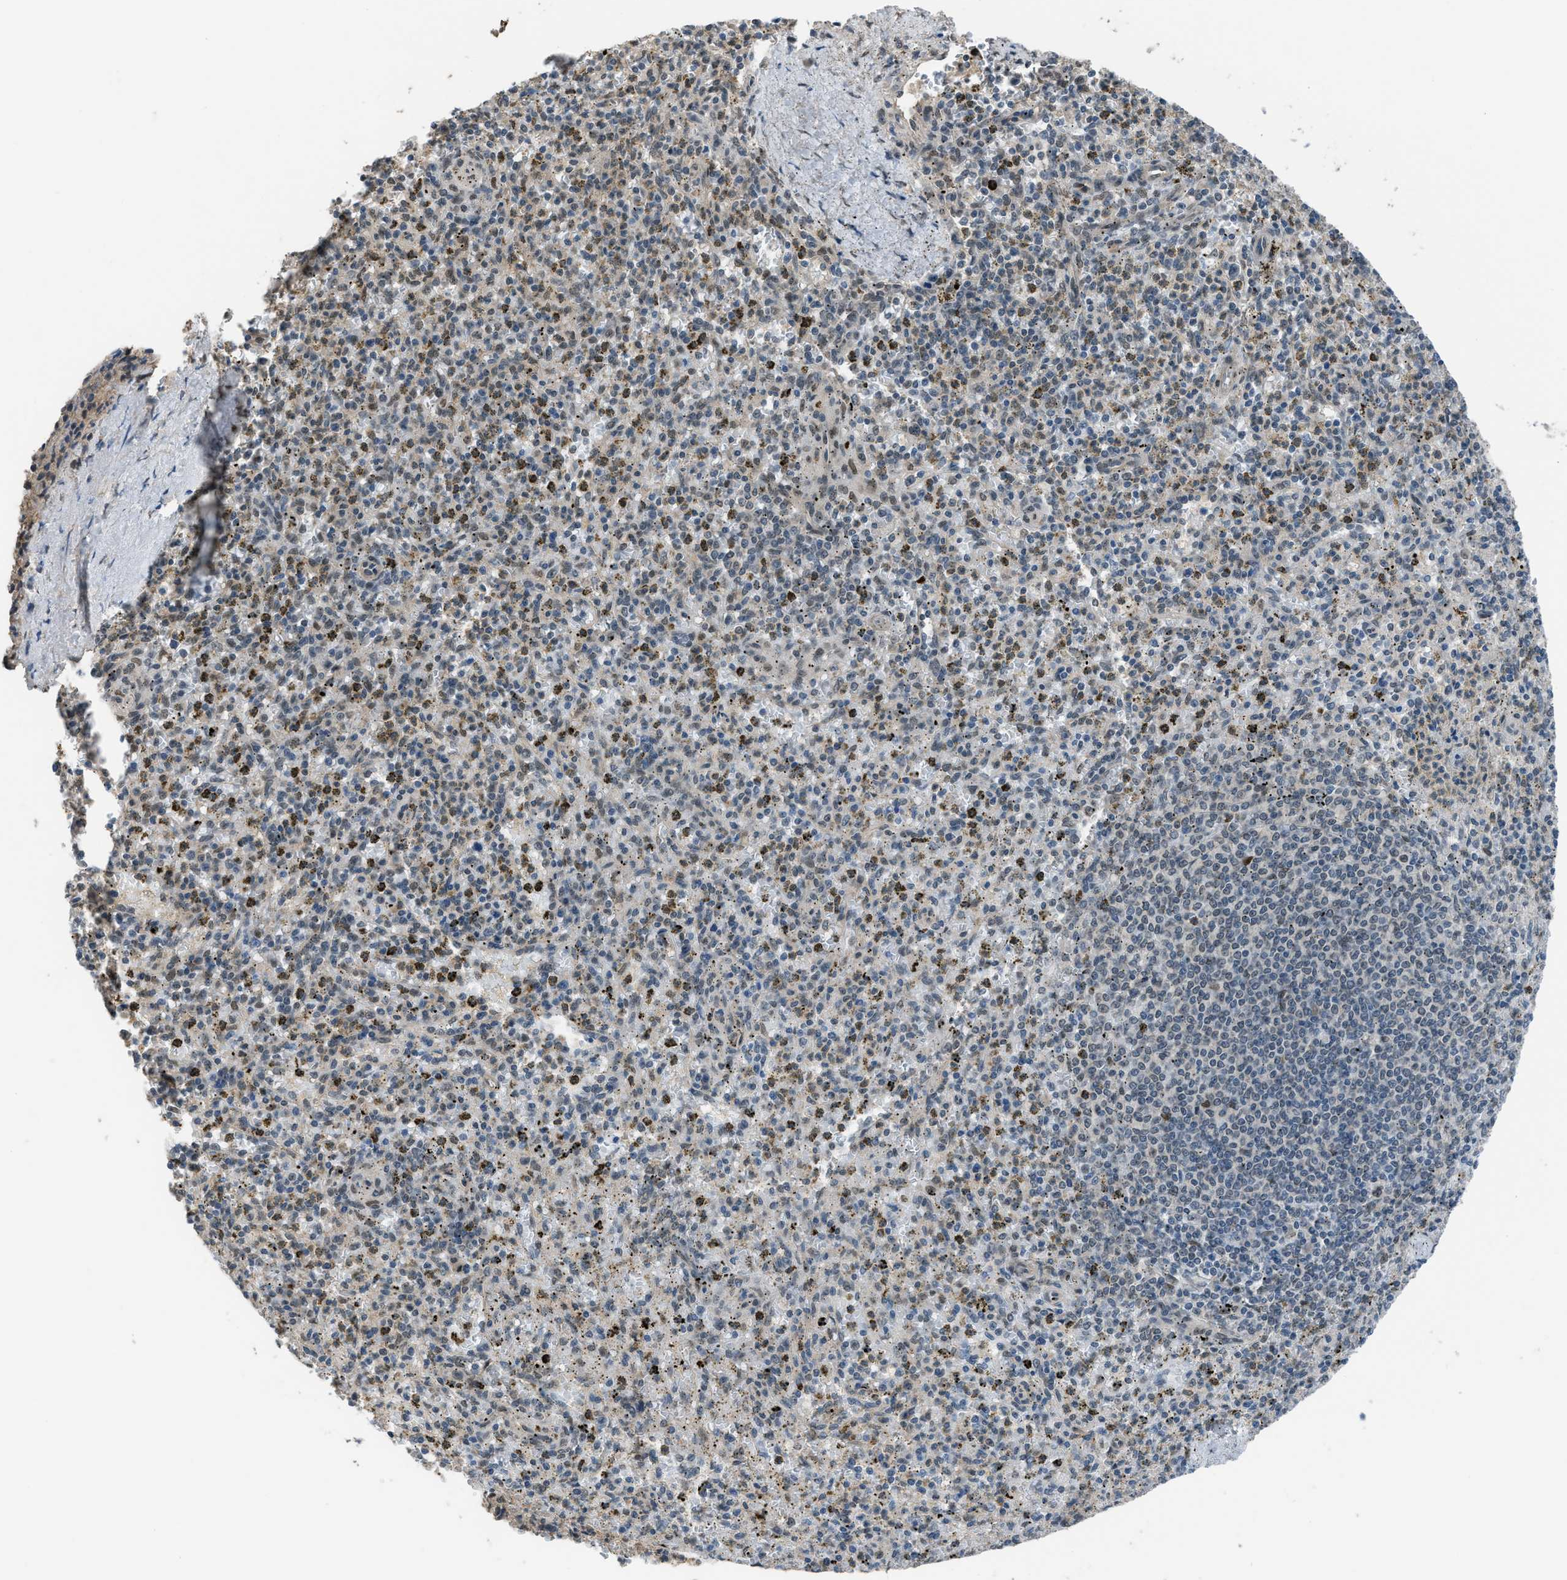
{"staining": {"intensity": "weak", "quantity": "25%-75%", "location": "cytoplasmic/membranous,nuclear"}, "tissue": "spleen", "cell_type": "Cells in red pulp", "image_type": "normal", "snomed": [{"axis": "morphology", "description": "Normal tissue, NOS"}, {"axis": "topography", "description": "Spleen"}], "caption": "Immunohistochemistry image of unremarkable spleen: human spleen stained using IHC displays low levels of weak protein expression localized specifically in the cytoplasmic/membranous,nuclear of cells in red pulp, appearing as a cytoplasmic/membranous,nuclear brown color.", "gene": "KPNA6", "patient": {"sex": "male", "age": 72}}